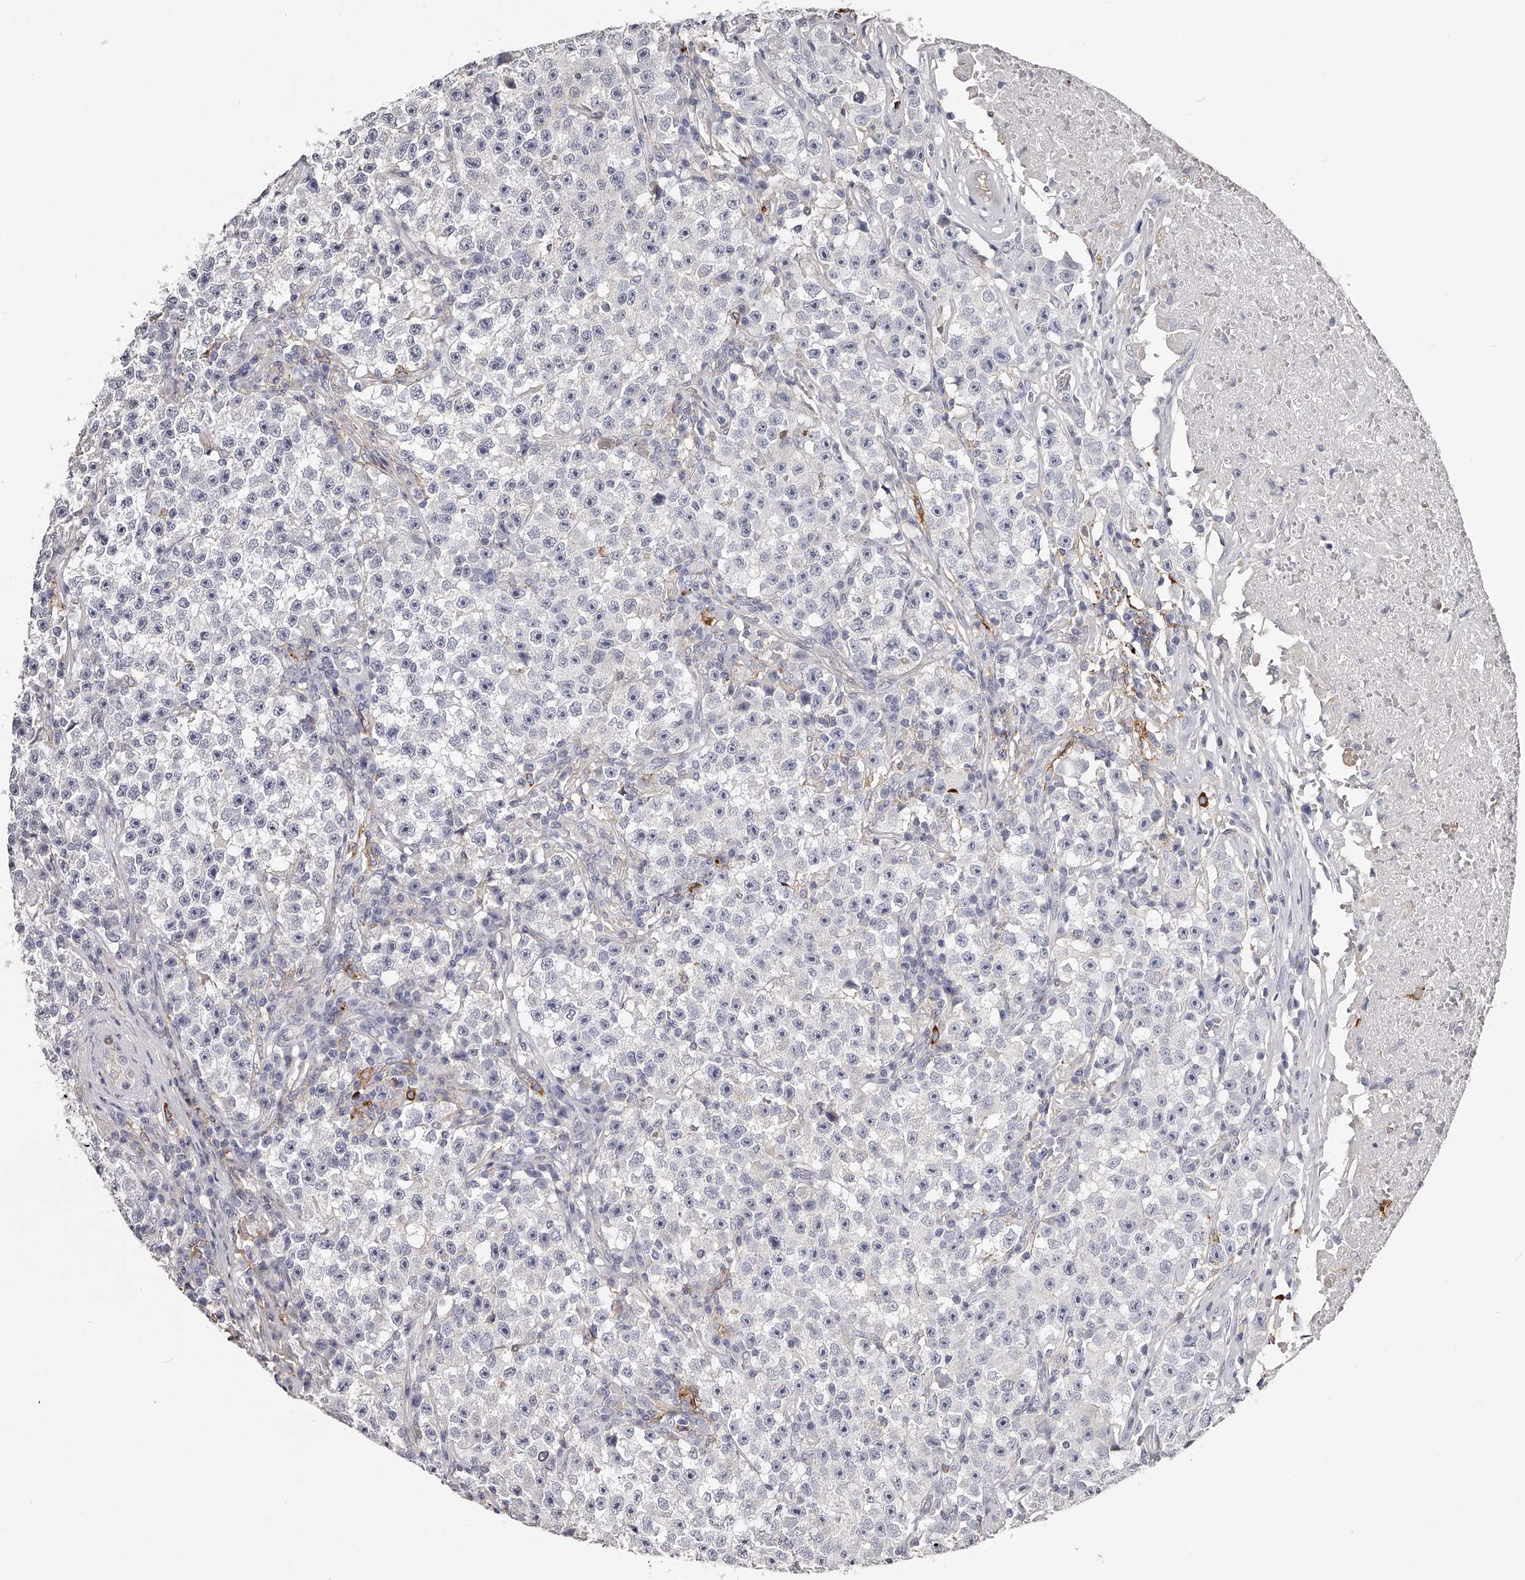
{"staining": {"intensity": "negative", "quantity": "none", "location": "none"}, "tissue": "testis cancer", "cell_type": "Tumor cells", "image_type": "cancer", "snomed": [{"axis": "morphology", "description": "Seminoma, NOS"}, {"axis": "topography", "description": "Testis"}], "caption": "Histopathology image shows no protein expression in tumor cells of testis seminoma tissue.", "gene": "PACSIN1", "patient": {"sex": "male", "age": 22}}